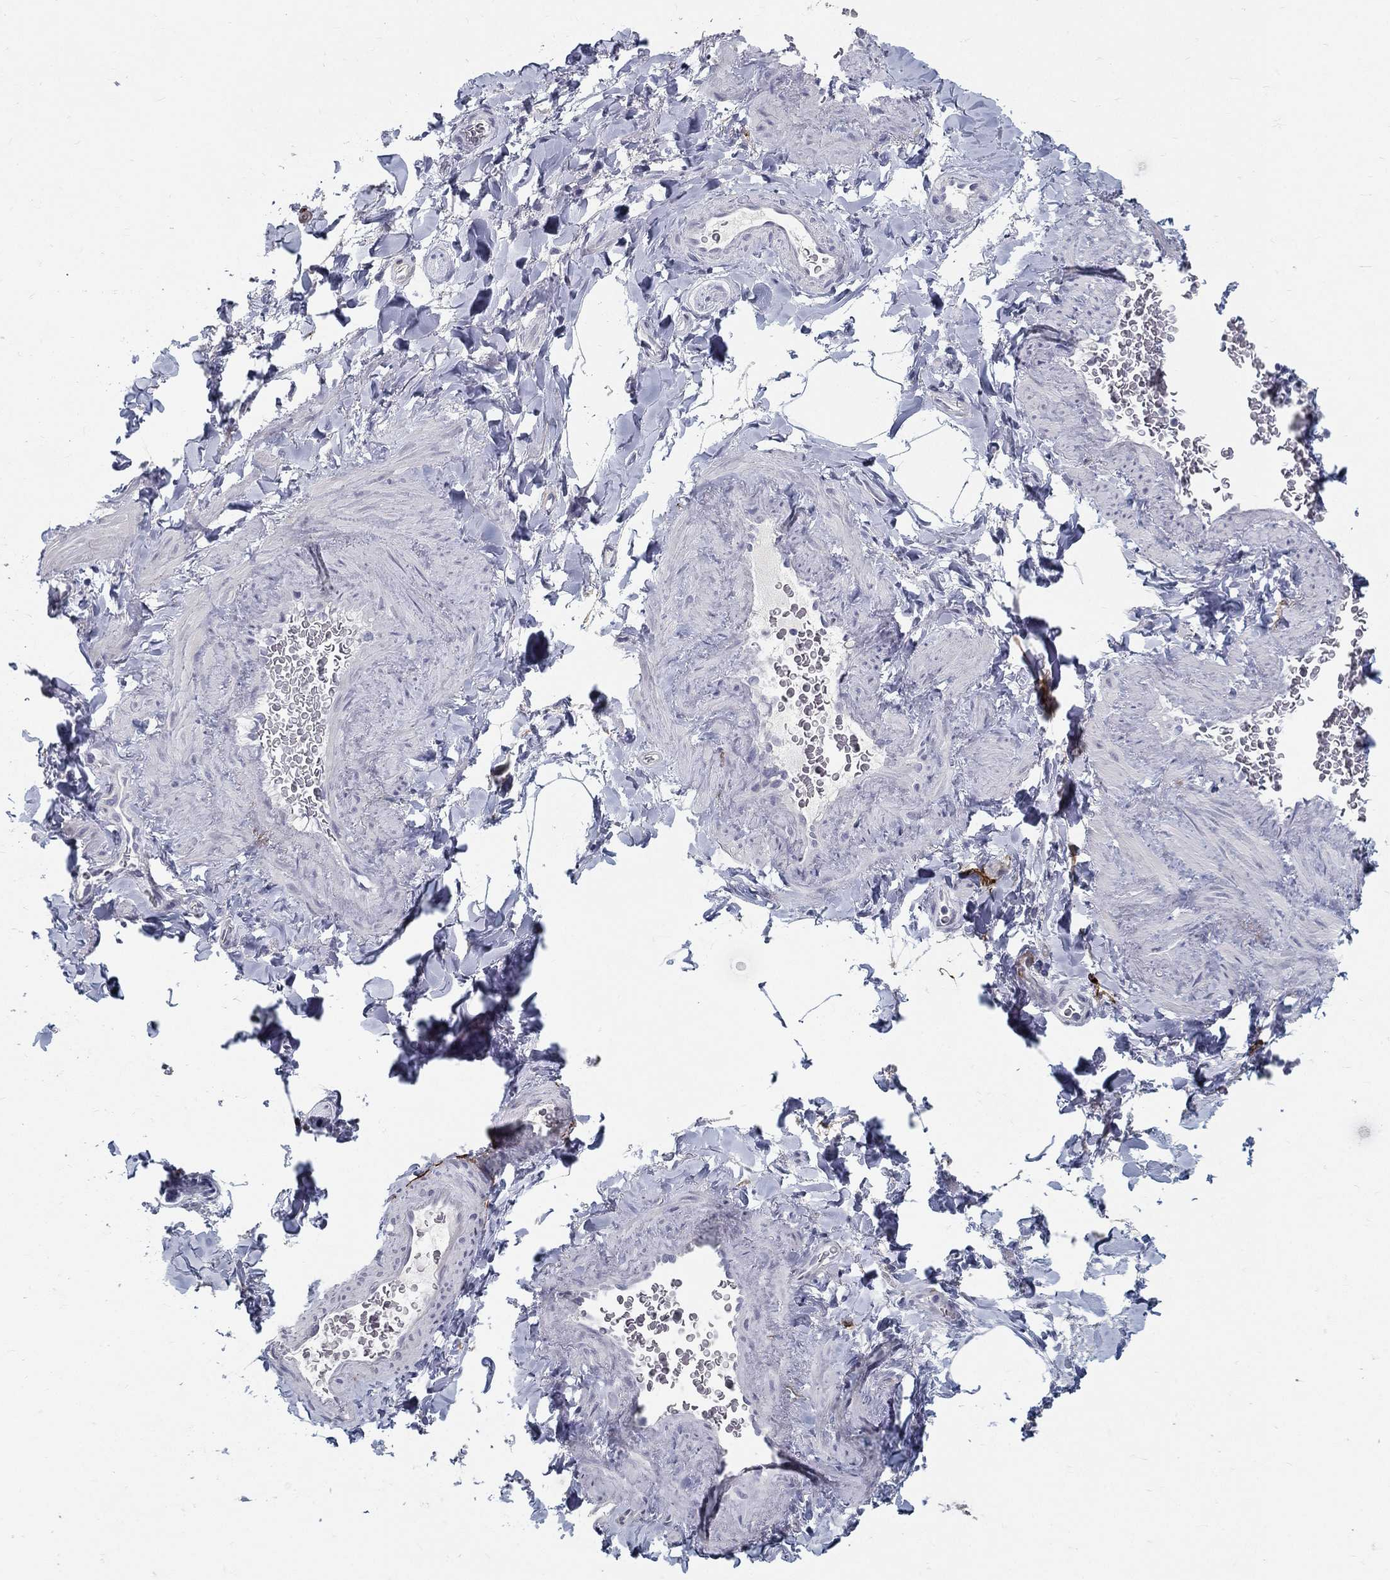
{"staining": {"intensity": "negative", "quantity": "none", "location": "none"}, "tissue": "soft tissue", "cell_type": "Fibroblasts", "image_type": "normal", "snomed": [{"axis": "morphology", "description": "Normal tissue, NOS"}, {"axis": "topography", "description": "Soft tissue"}, {"axis": "topography", "description": "Vascular tissue"}], "caption": "Soft tissue stained for a protein using IHC exhibits no expression fibroblasts.", "gene": "ACE2", "patient": {"sex": "male", "age": 41}}